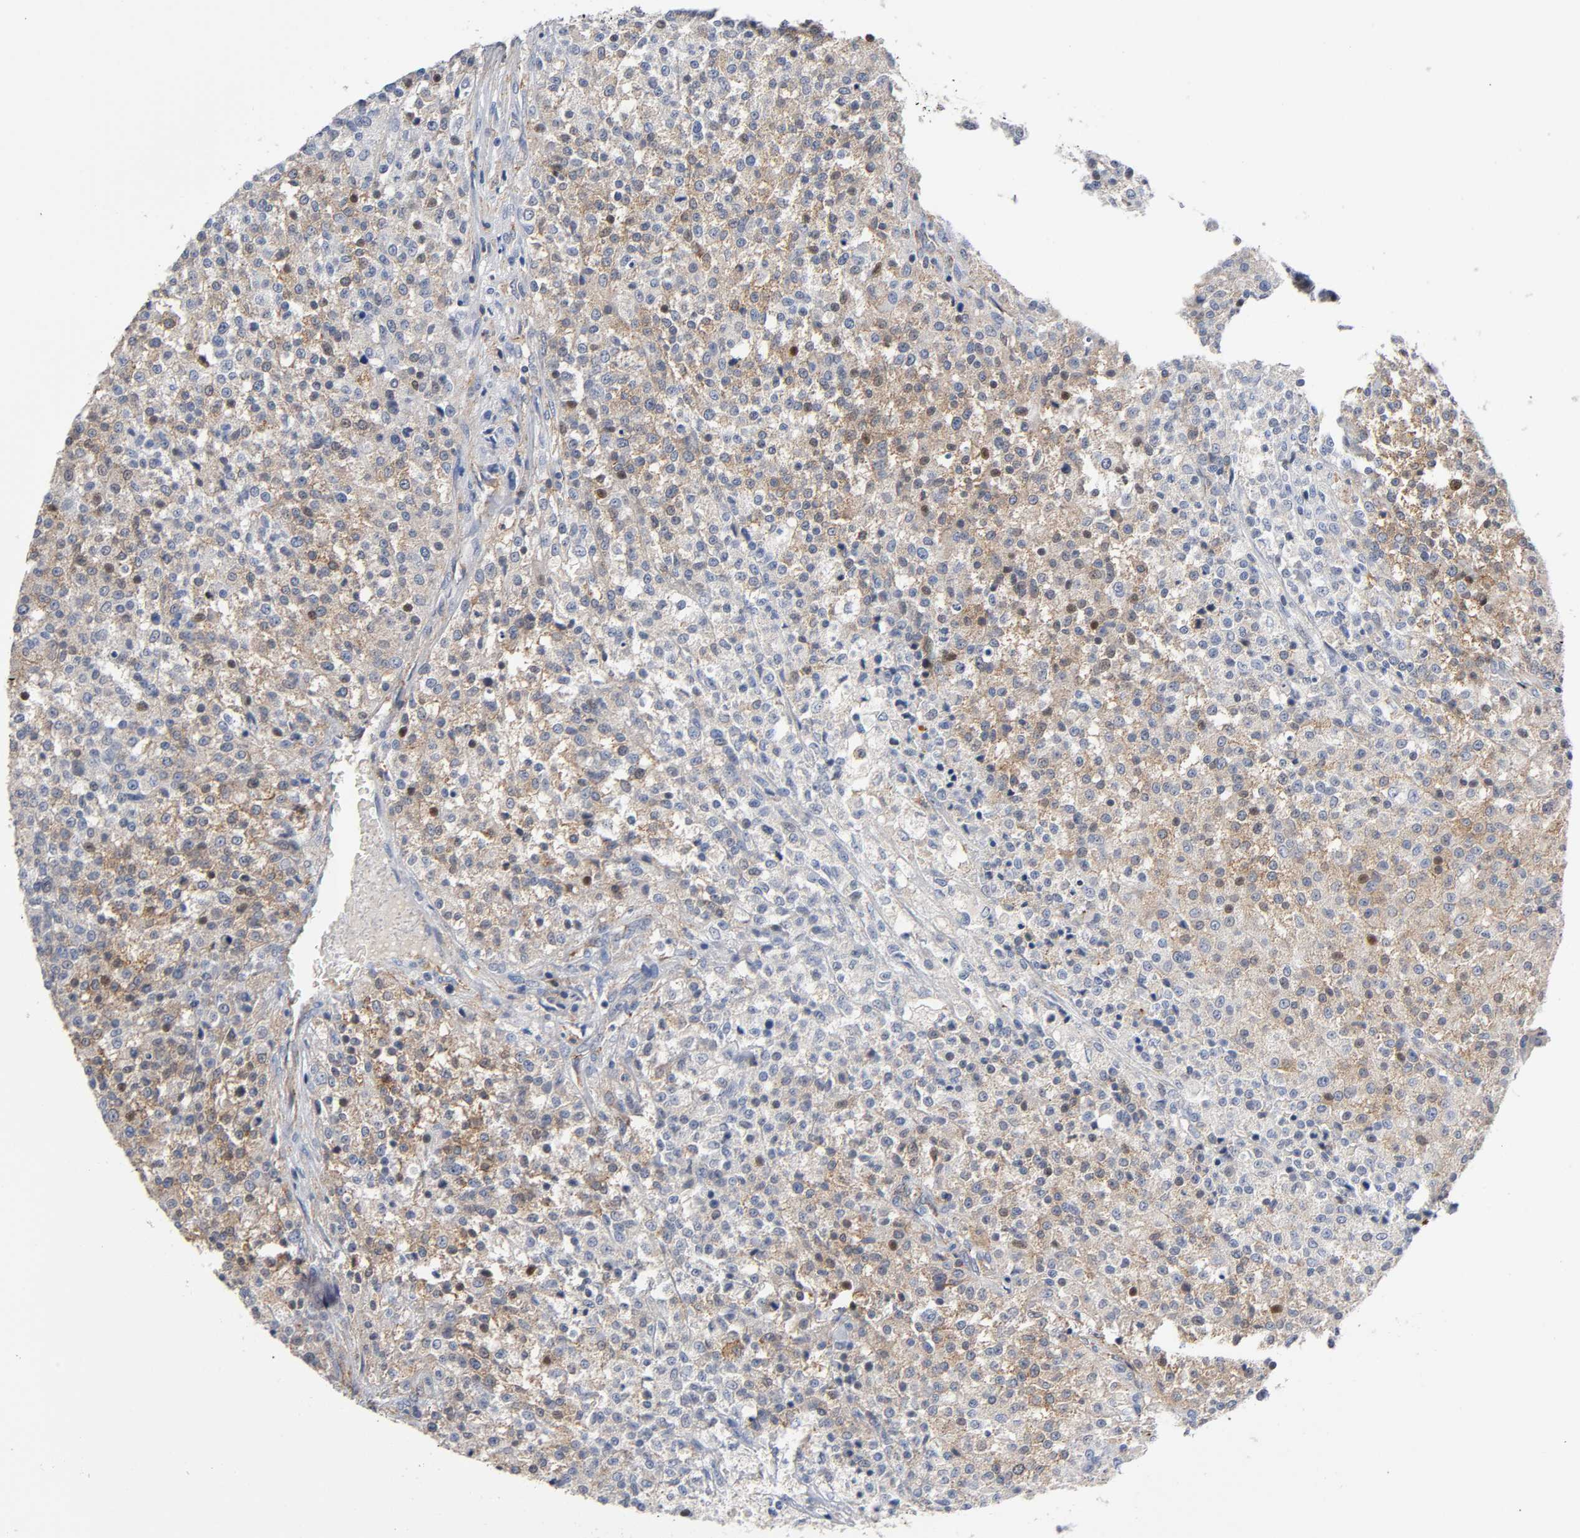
{"staining": {"intensity": "weak", "quantity": ">75%", "location": "cytoplasmic/membranous"}, "tissue": "testis cancer", "cell_type": "Tumor cells", "image_type": "cancer", "snomed": [{"axis": "morphology", "description": "Seminoma, NOS"}, {"axis": "topography", "description": "Testis"}], "caption": "An image of human testis cancer (seminoma) stained for a protein displays weak cytoplasmic/membranous brown staining in tumor cells.", "gene": "CD2AP", "patient": {"sex": "male", "age": 59}}